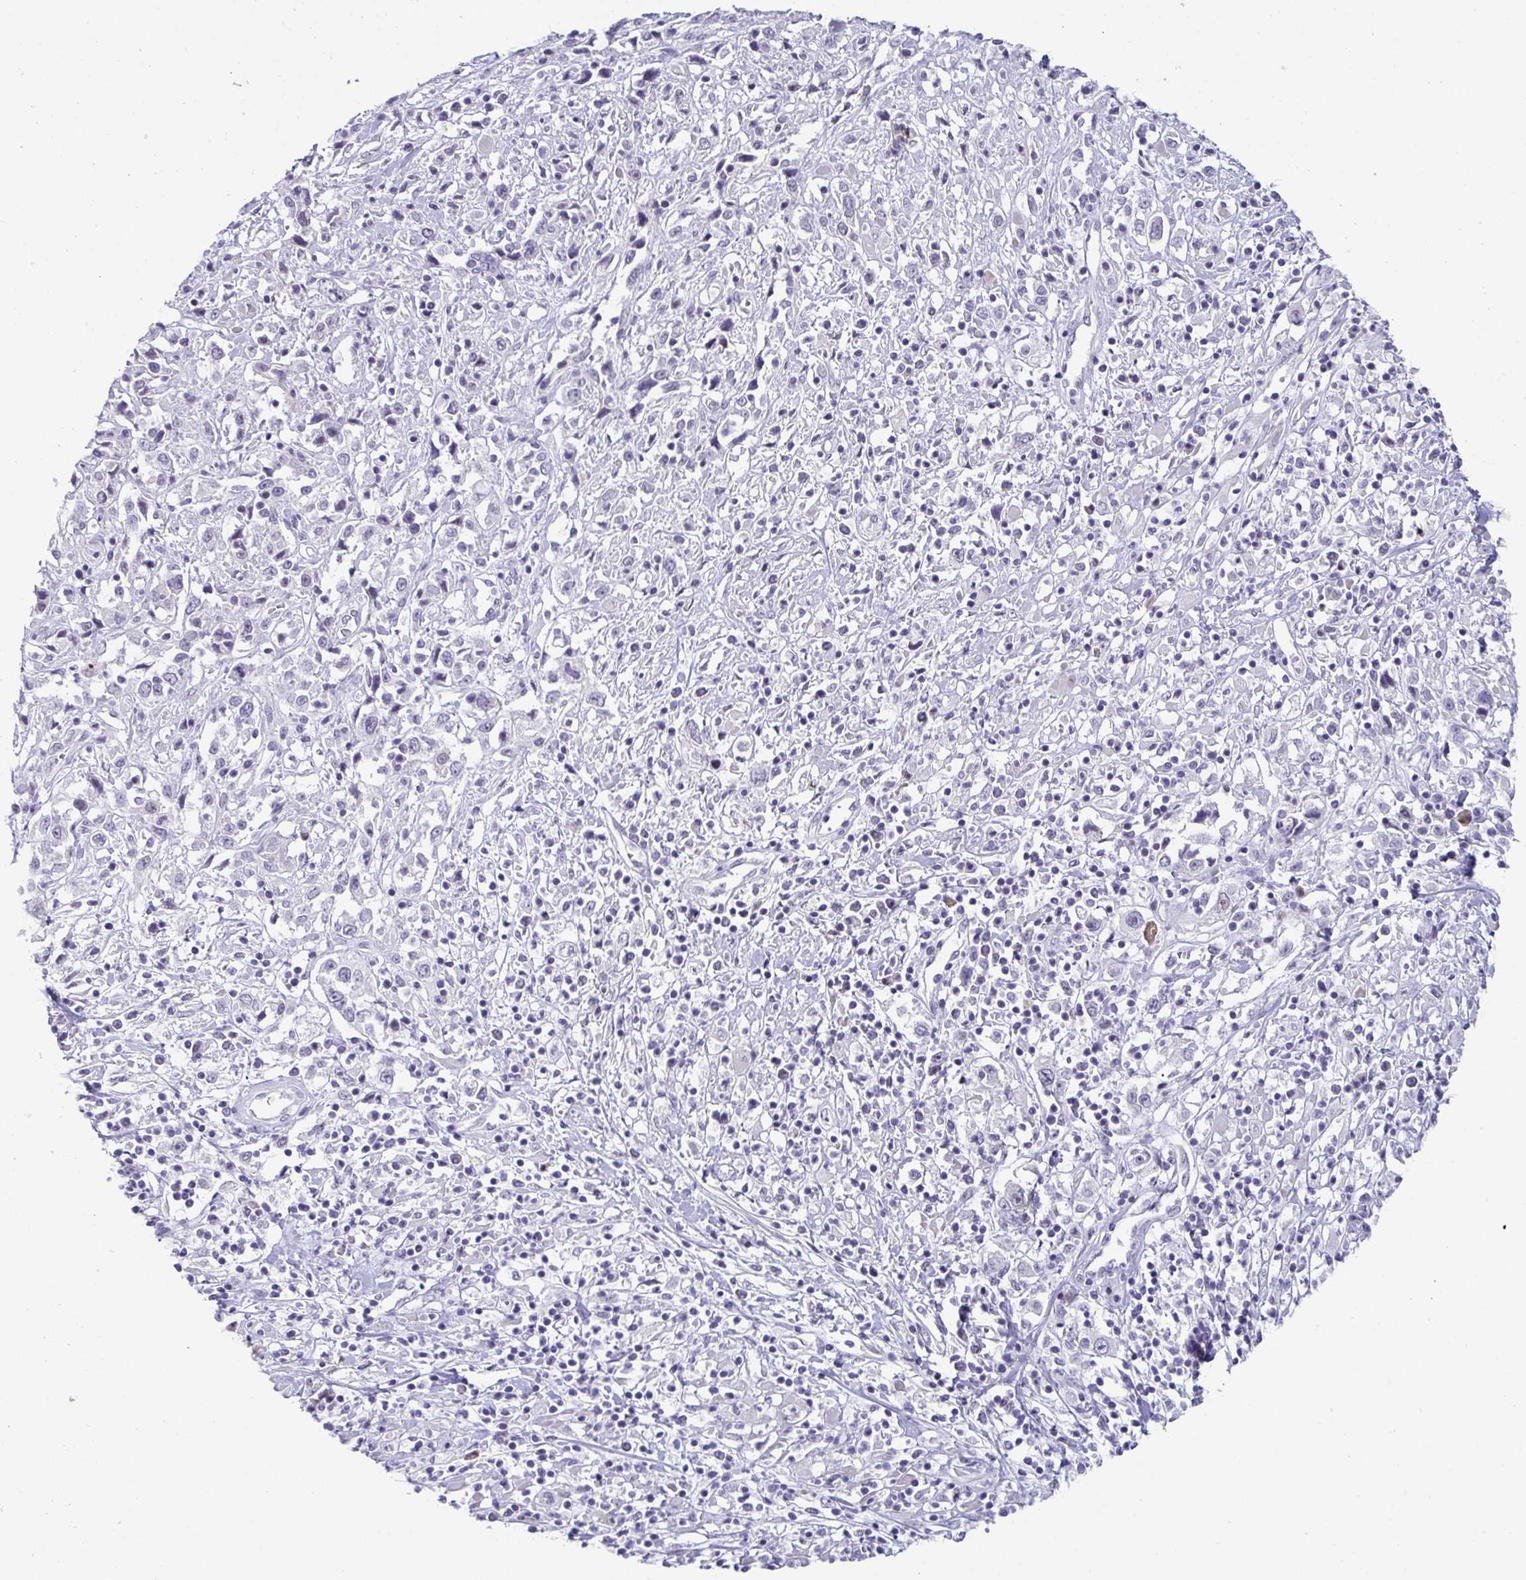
{"staining": {"intensity": "negative", "quantity": "none", "location": "none"}, "tissue": "cervical cancer", "cell_type": "Tumor cells", "image_type": "cancer", "snomed": [{"axis": "morphology", "description": "Adenocarcinoma, NOS"}, {"axis": "topography", "description": "Cervix"}], "caption": "DAB immunohistochemical staining of human cervical adenocarcinoma shows no significant staining in tumor cells.", "gene": "VSIG10L", "patient": {"sex": "female", "age": 40}}